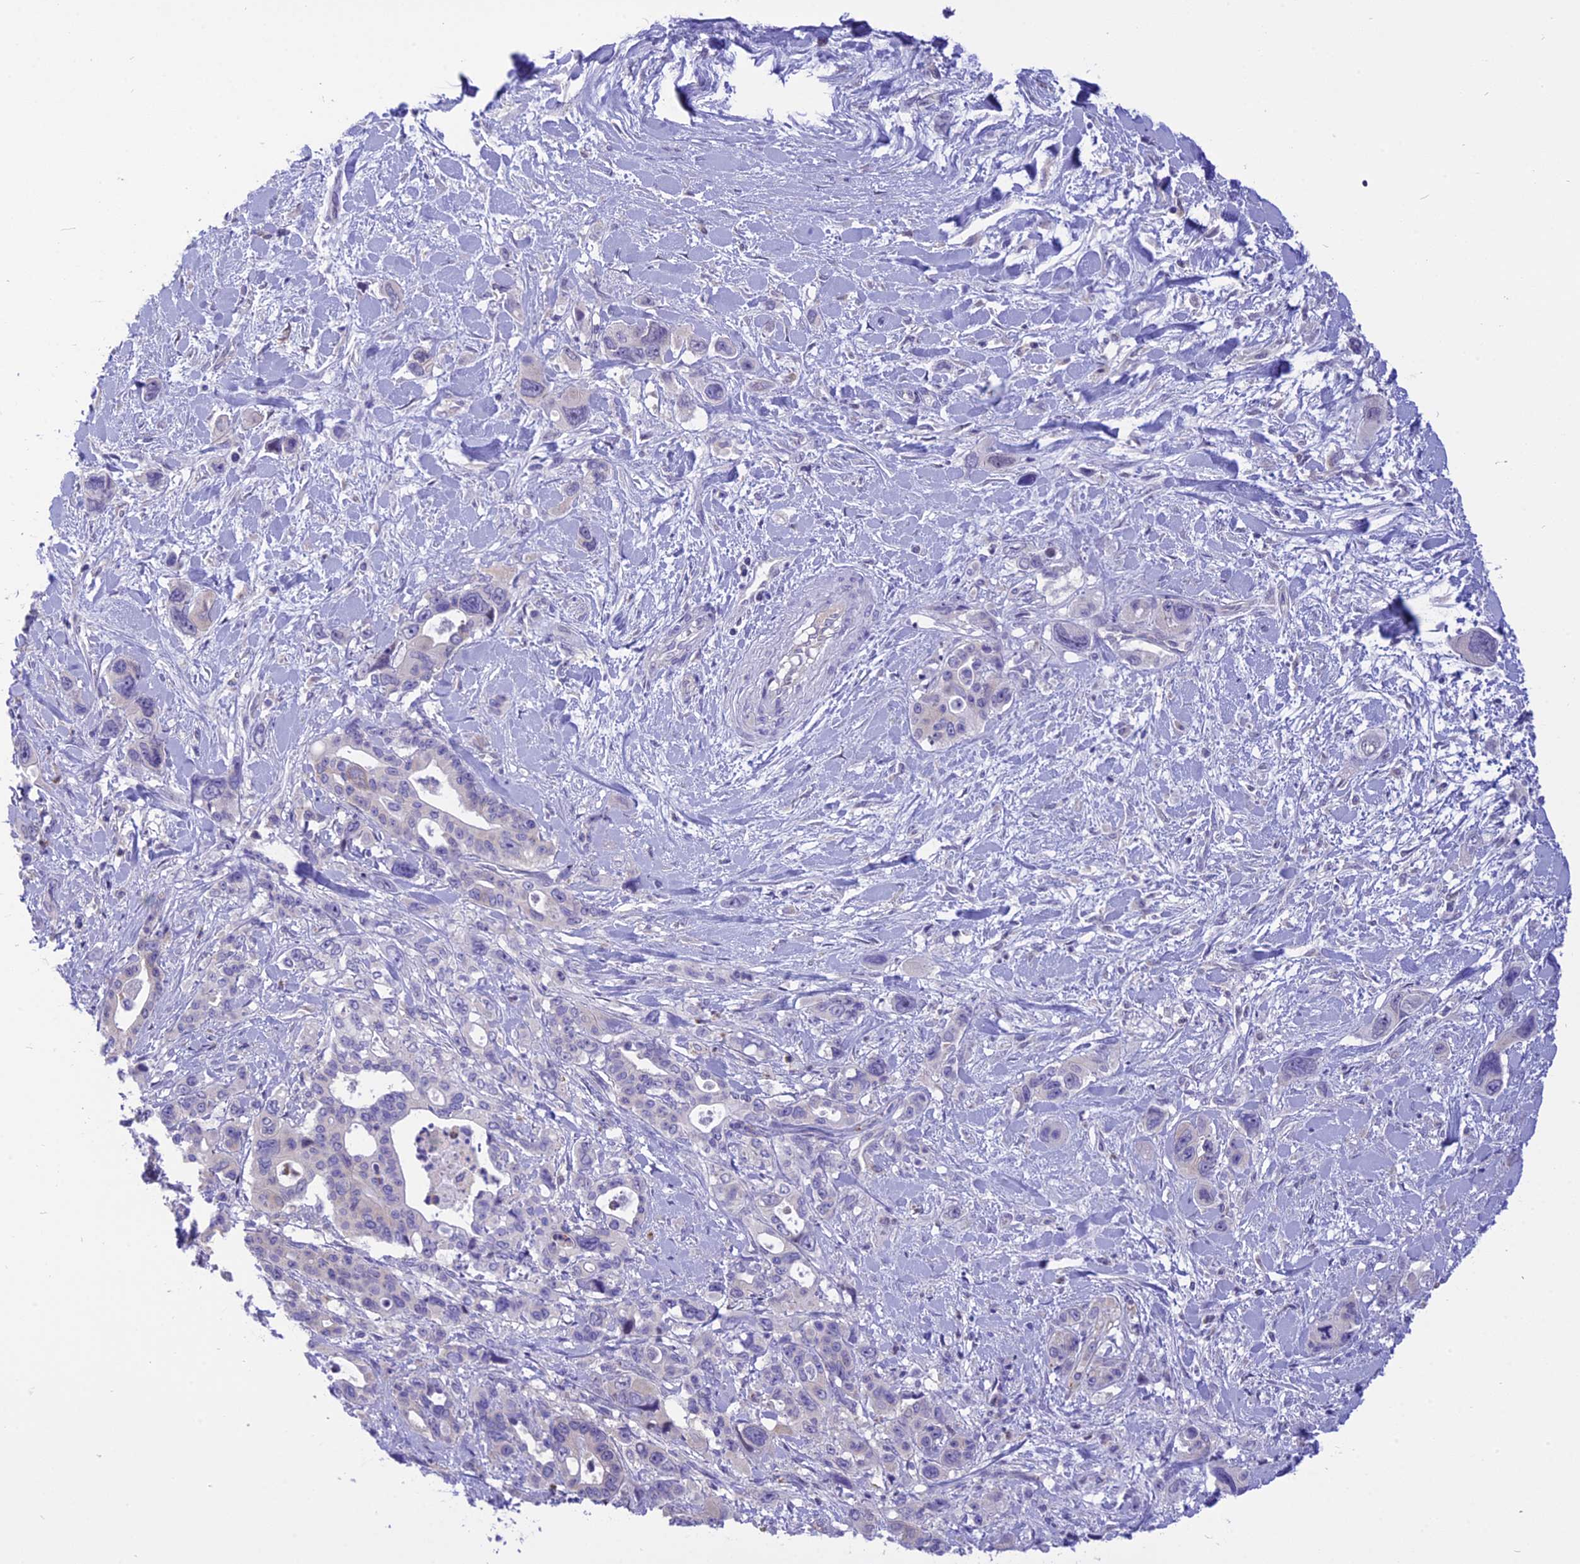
{"staining": {"intensity": "negative", "quantity": "none", "location": "none"}, "tissue": "pancreatic cancer", "cell_type": "Tumor cells", "image_type": "cancer", "snomed": [{"axis": "morphology", "description": "Adenocarcinoma, NOS"}, {"axis": "topography", "description": "Pancreas"}], "caption": "This photomicrograph is of adenocarcinoma (pancreatic) stained with immunohistochemistry (IHC) to label a protein in brown with the nuclei are counter-stained blue. There is no expression in tumor cells.", "gene": "DCAF16", "patient": {"sex": "male", "age": 46}}